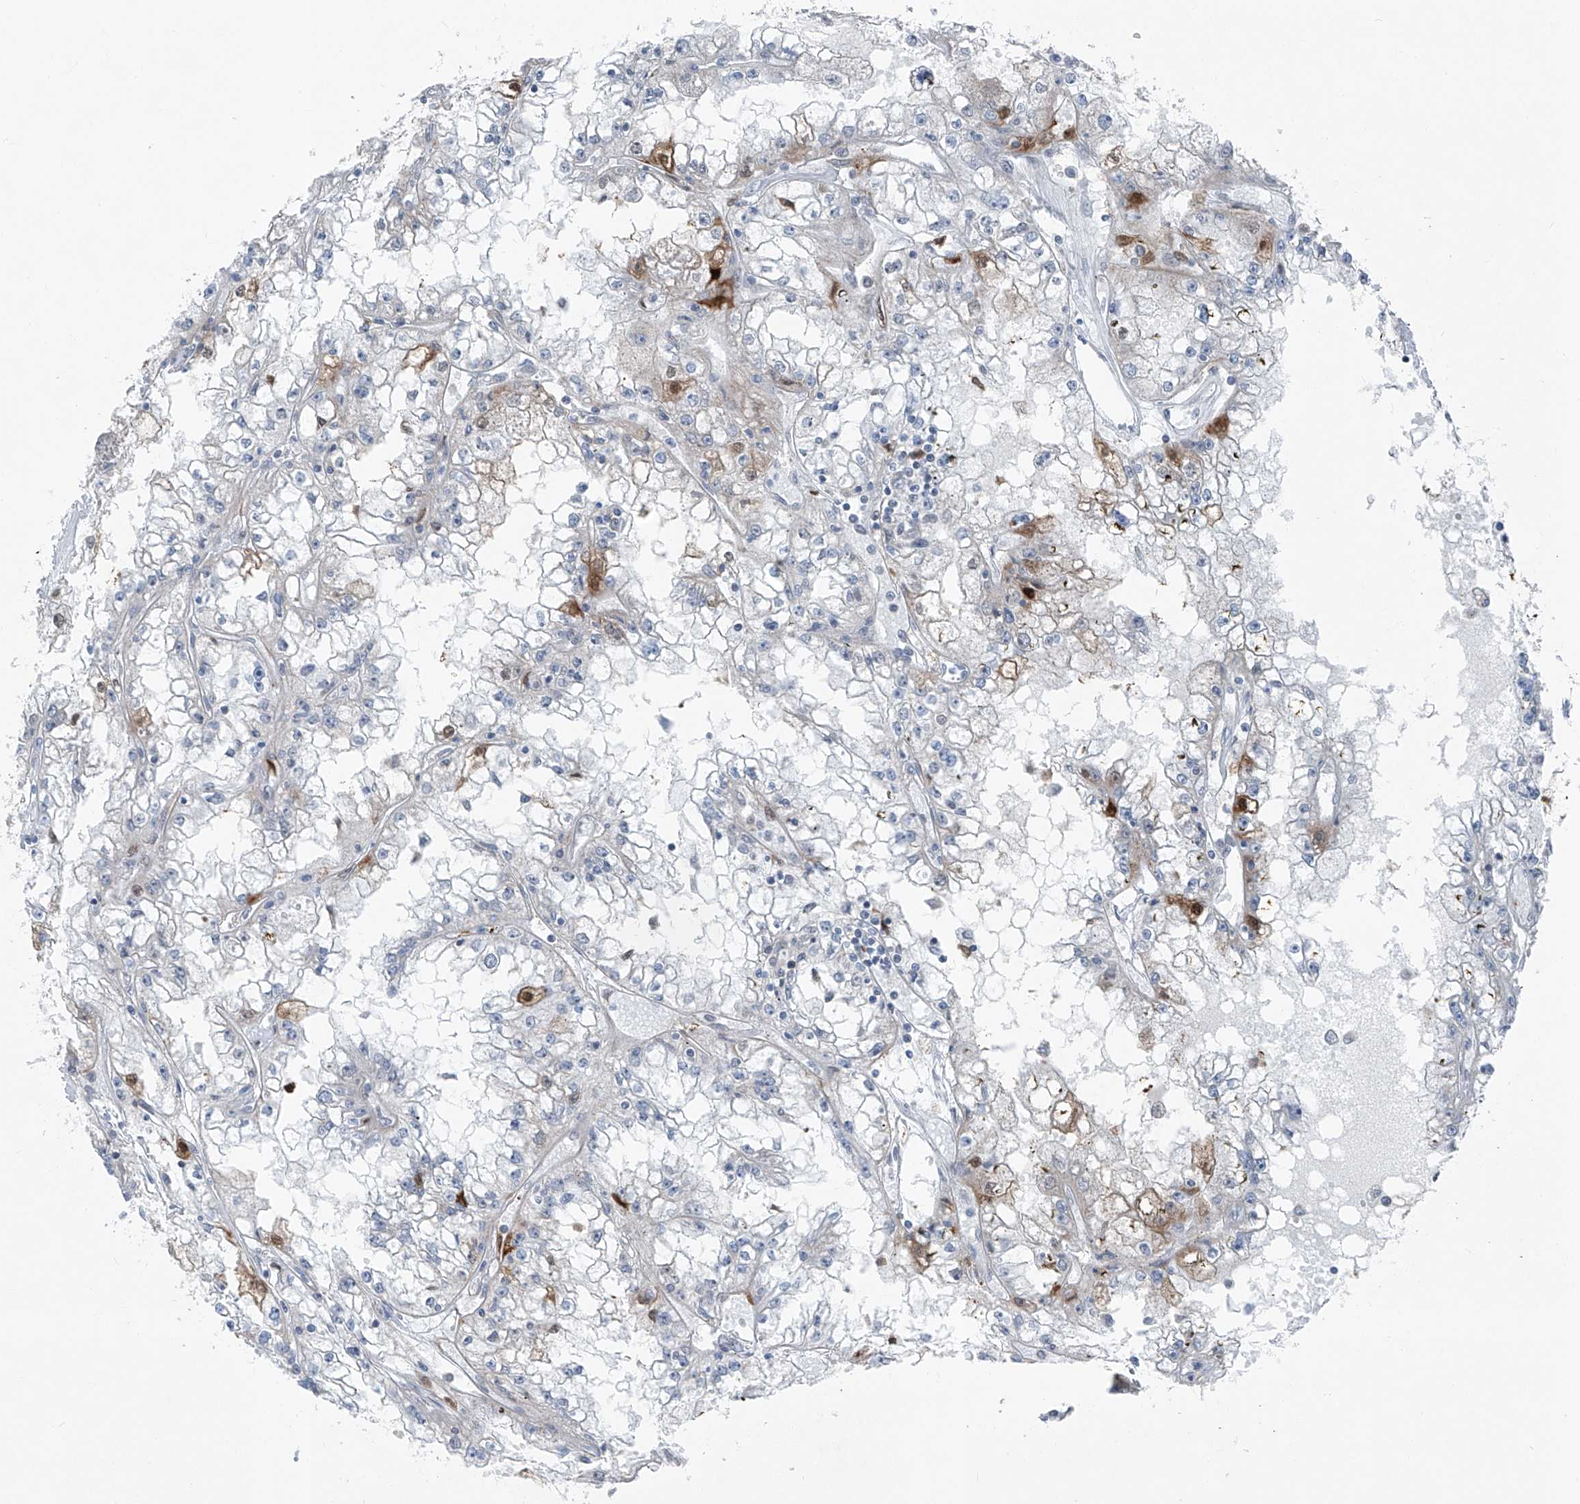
{"staining": {"intensity": "negative", "quantity": "none", "location": "none"}, "tissue": "renal cancer", "cell_type": "Tumor cells", "image_type": "cancer", "snomed": [{"axis": "morphology", "description": "Adenocarcinoma, NOS"}, {"axis": "topography", "description": "Kidney"}], "caption": "Tumor cells are negative for brown protein staining in renal adenocarcinoma.", "gene": "DYRK1B", "patient": {"sex": "male", "age": 56}}